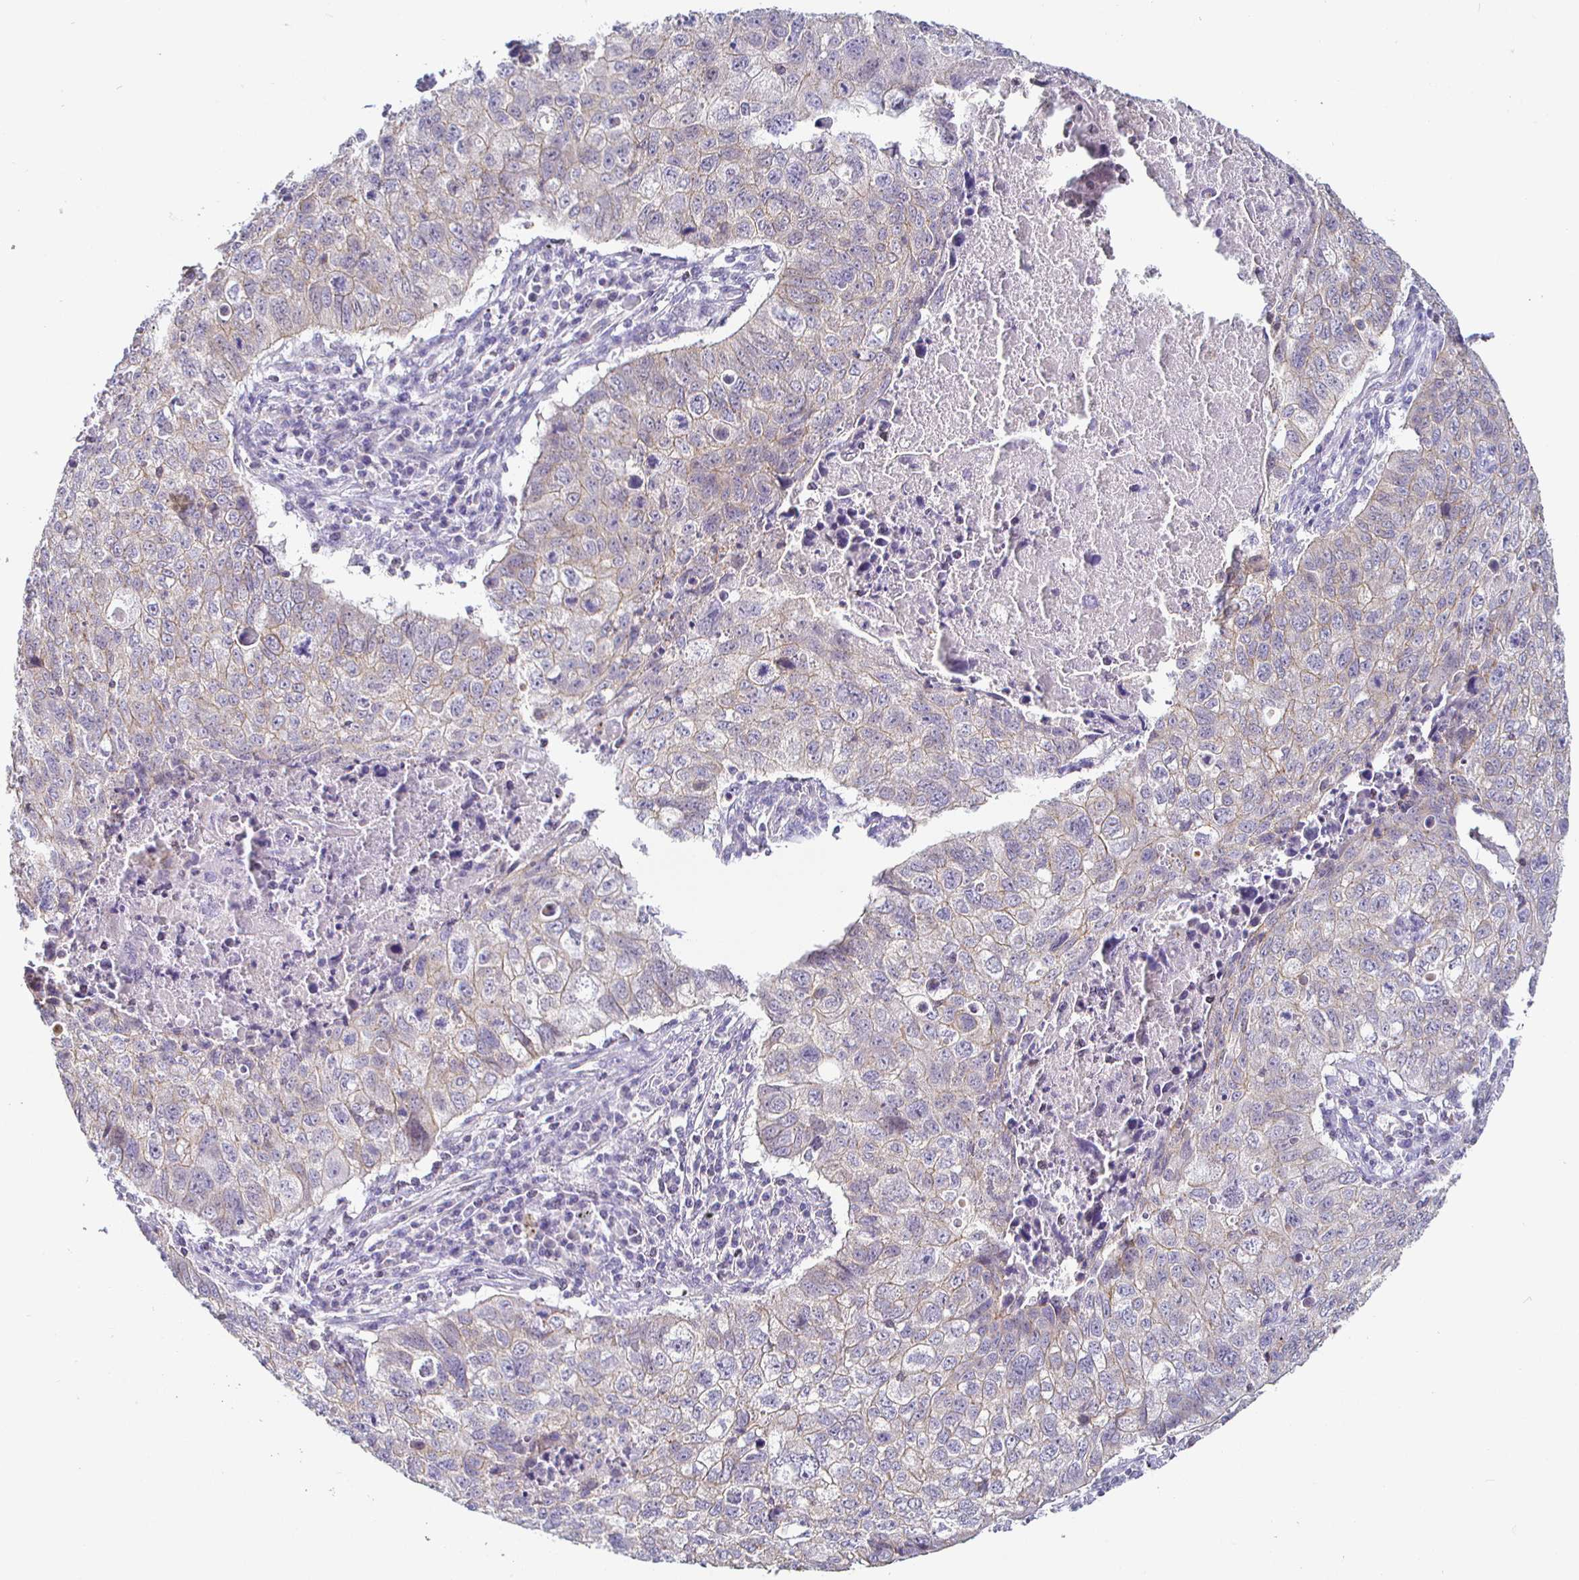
{"staining": {"intensity": "negative", "quantity": "none", "location": "none"}, "tissue": "lung cancer", "cell_type": "Tumor cells", "image_type": "cancer", "snomed": [{"axis": "morphology", "description": "Normal morphology"}, {"axis": "morphology", "description": "Aneuploidy"}, {"axis": "morphology", "description": "Squamous cell carcinoma, NOS"}, {"axis": "topography", "description": "Lymph node"}, {"axis": "topography", "description": "Lung"}], "caption": "This is an immunohistochemistry micrograph of lung cancer (squamous cell carcinoma). There is no positivity in tumor cells.", "gene": "PIWIL3", "patient": {"sex": "female", "age": 76}}